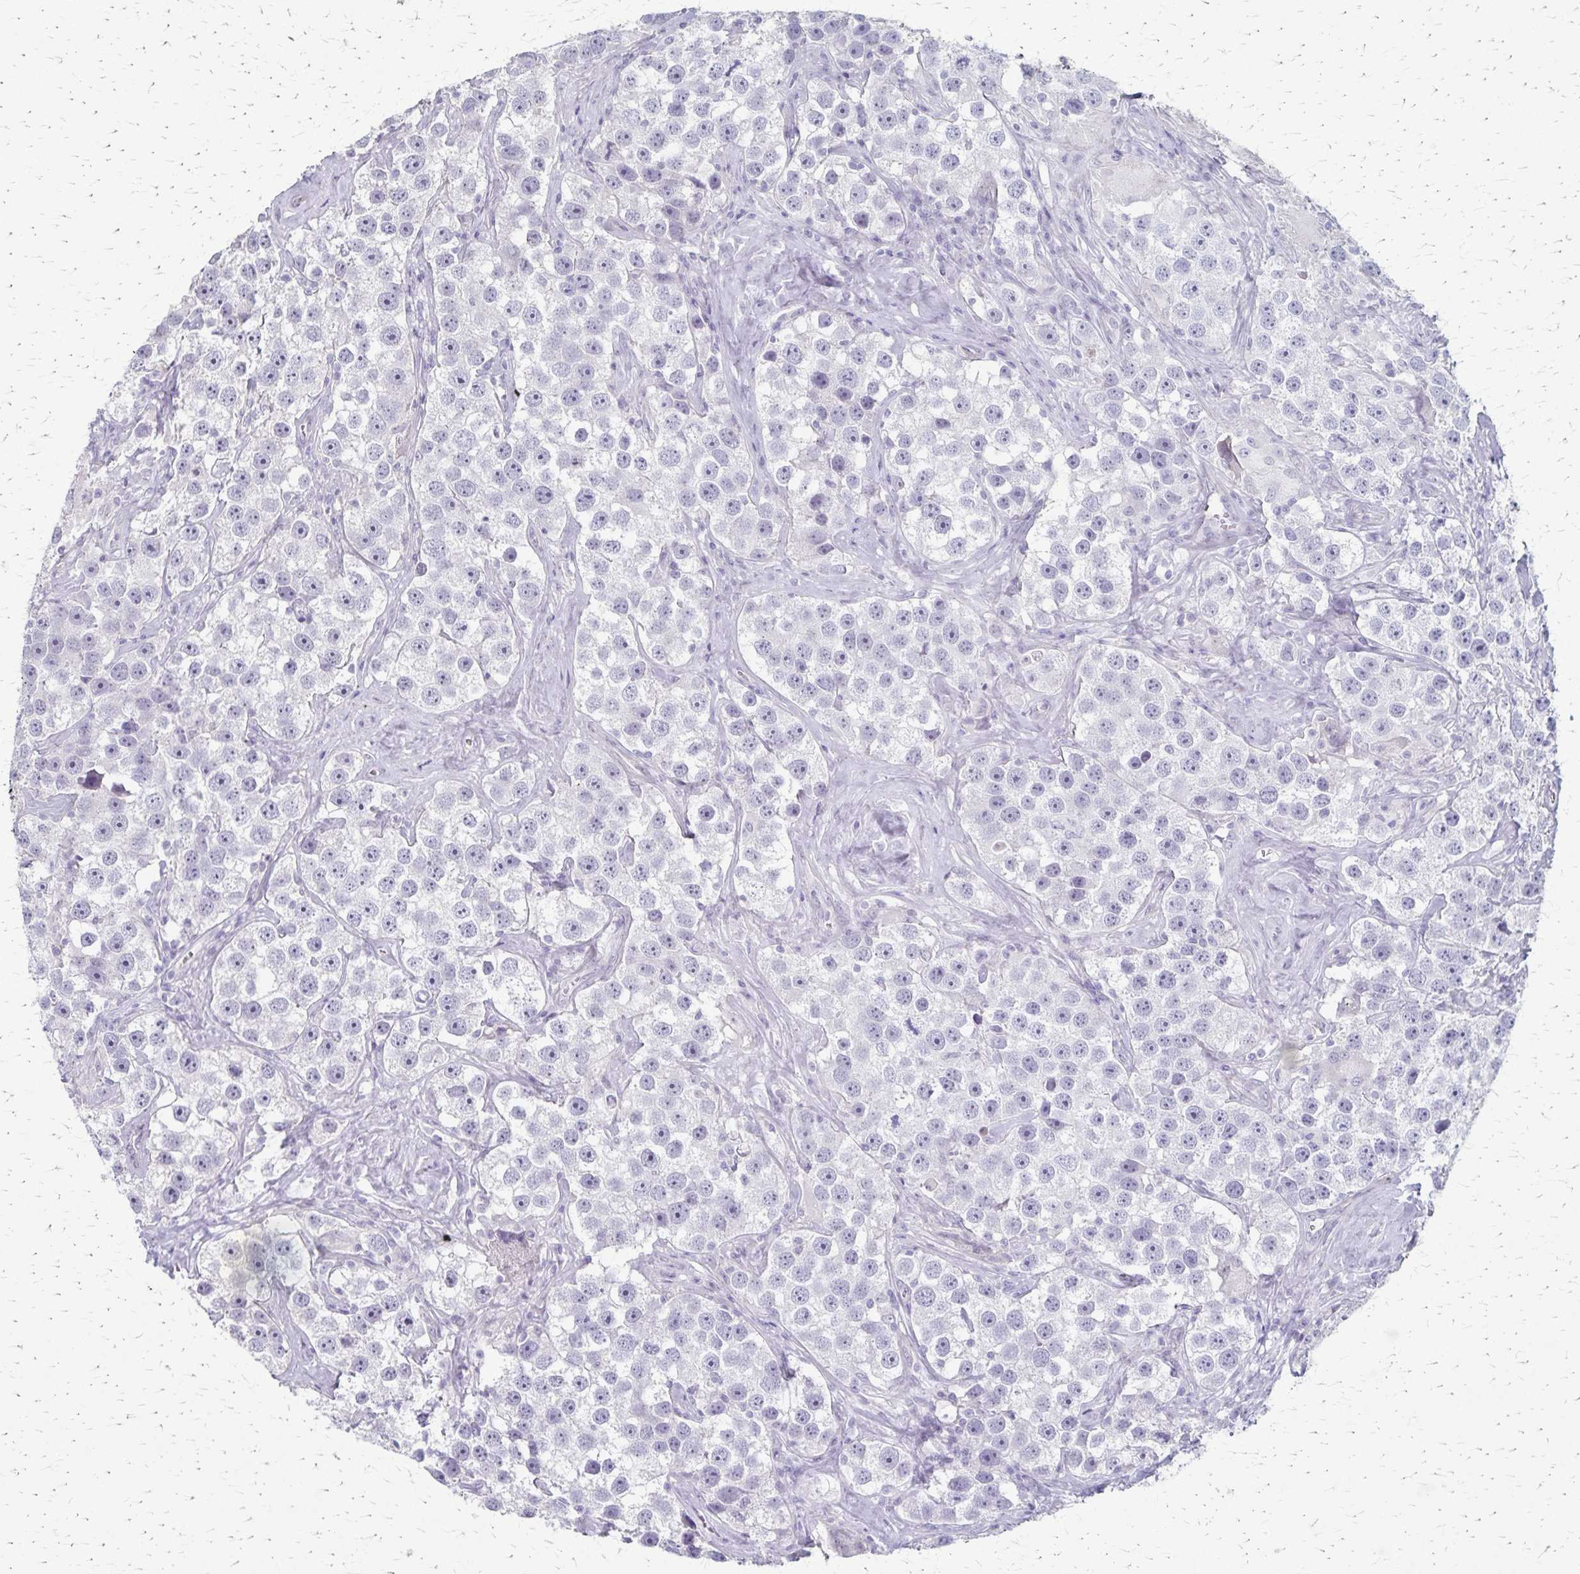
{"staining": {"intensity": "negative", "quantity": "none", "location": "none"}, "tissue": "testis cancer", "cell_type": "Tumor cells", "image_type": "cancer", "snomed": [{"axis": "morphology", "description": "Seminoma, NOS"}, {"axis": "topography", "description": "Testis"}], "caption": "High magnification brightfield microscopy of testis cancer (seminoma) stained with DAB (3,3'-diaminobenzidine) (brown) and counterstained with hematoxylin (blue): tumor cells show no significant expression.", "gene": "RASL10B", "patient": {"sex": "male", "age": 49}}